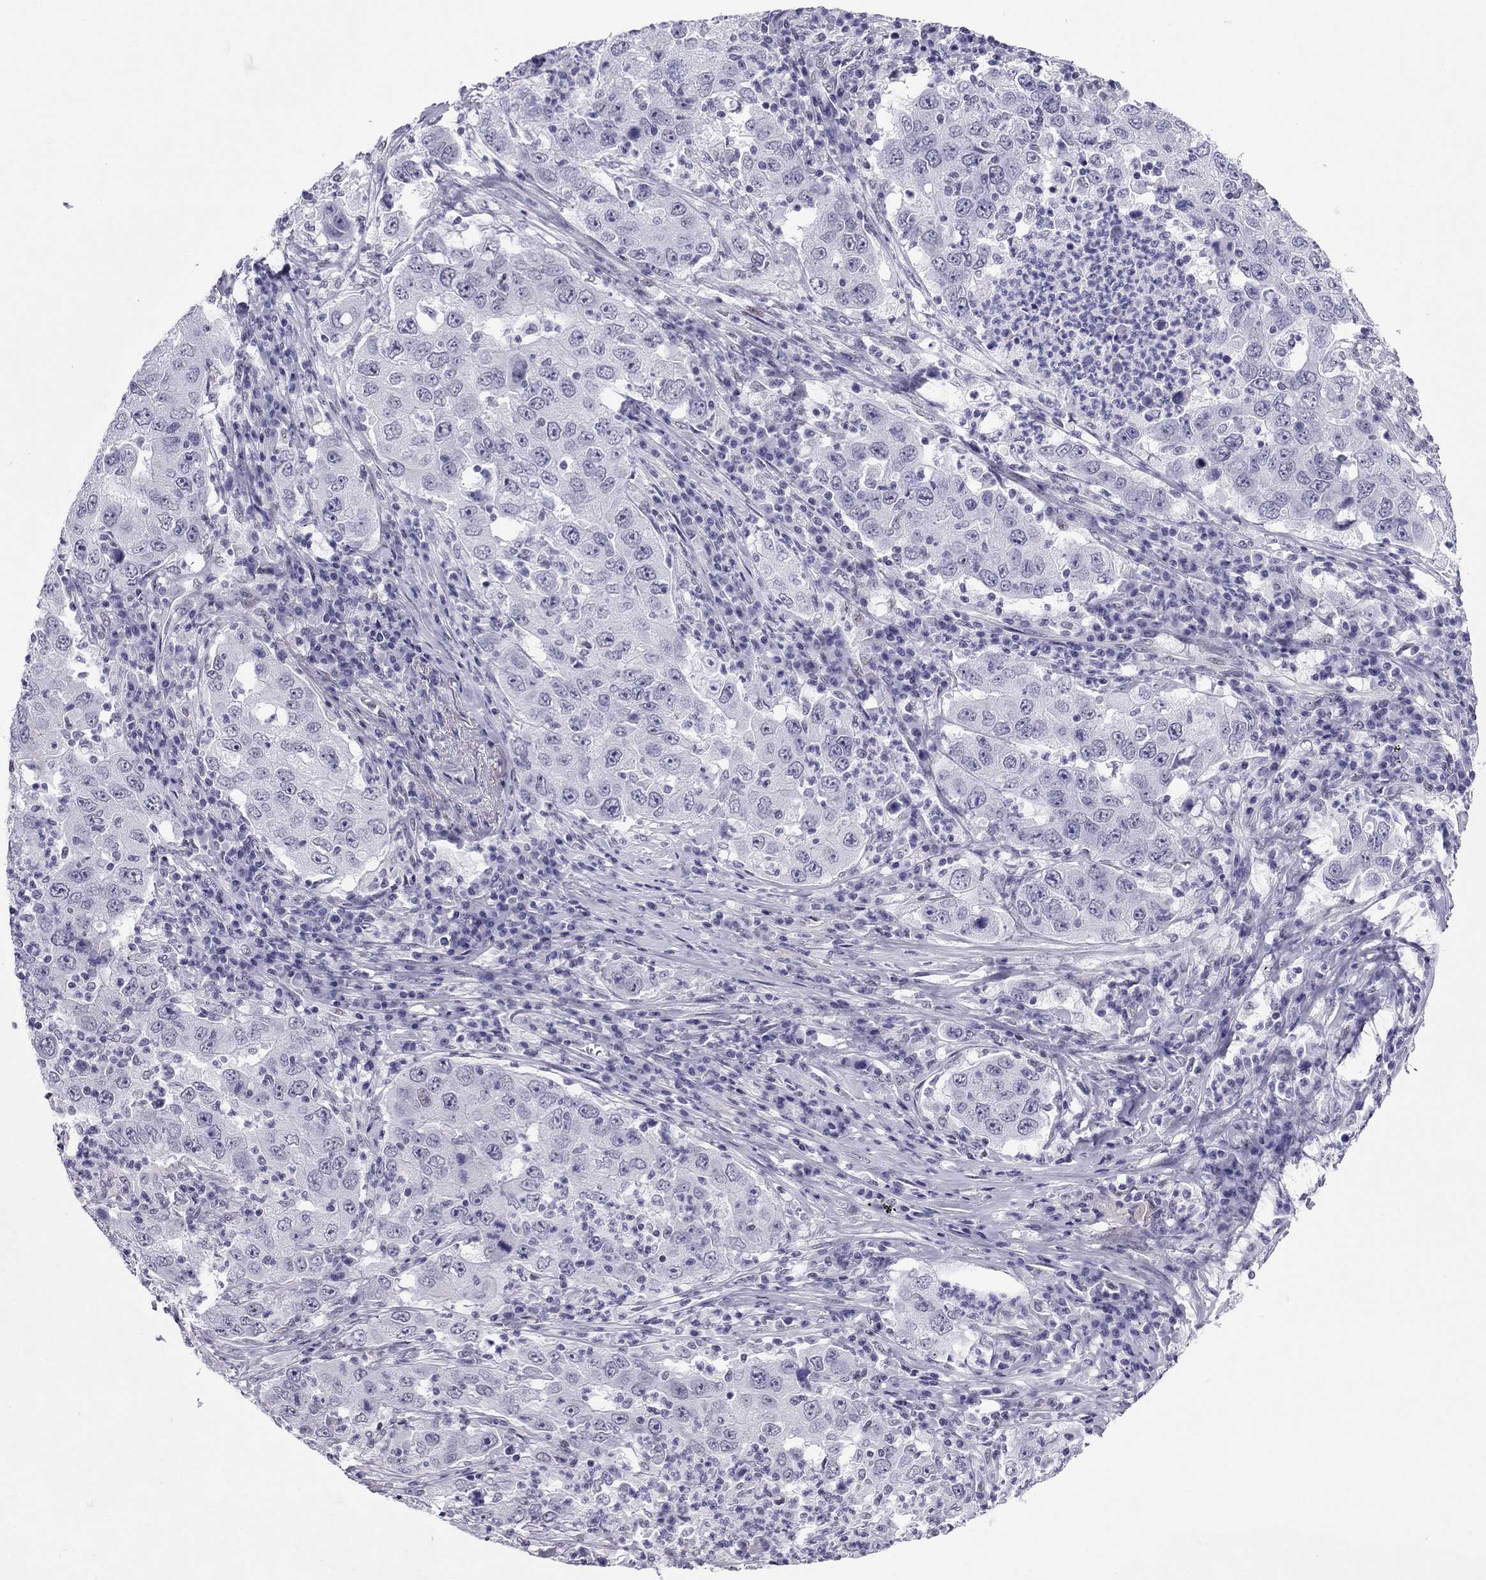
{"staining": {"intensity": "negative", "quantity": "none", "location": "none"}, "tissue": "lung cancer", "cell_type": "Tumor cells", "image_type": "cancer", "snomed": [{"axis": "morphology", "description": "Adenocarcinoma, NOS"}, {"axis": "topography", "description": "Lung"}], "caption": "Image shows no protein positivity in tumor cells of lung cancer tissue.", "gene": "ZNF646", "patient": {"sex": "male", "age": 73}}